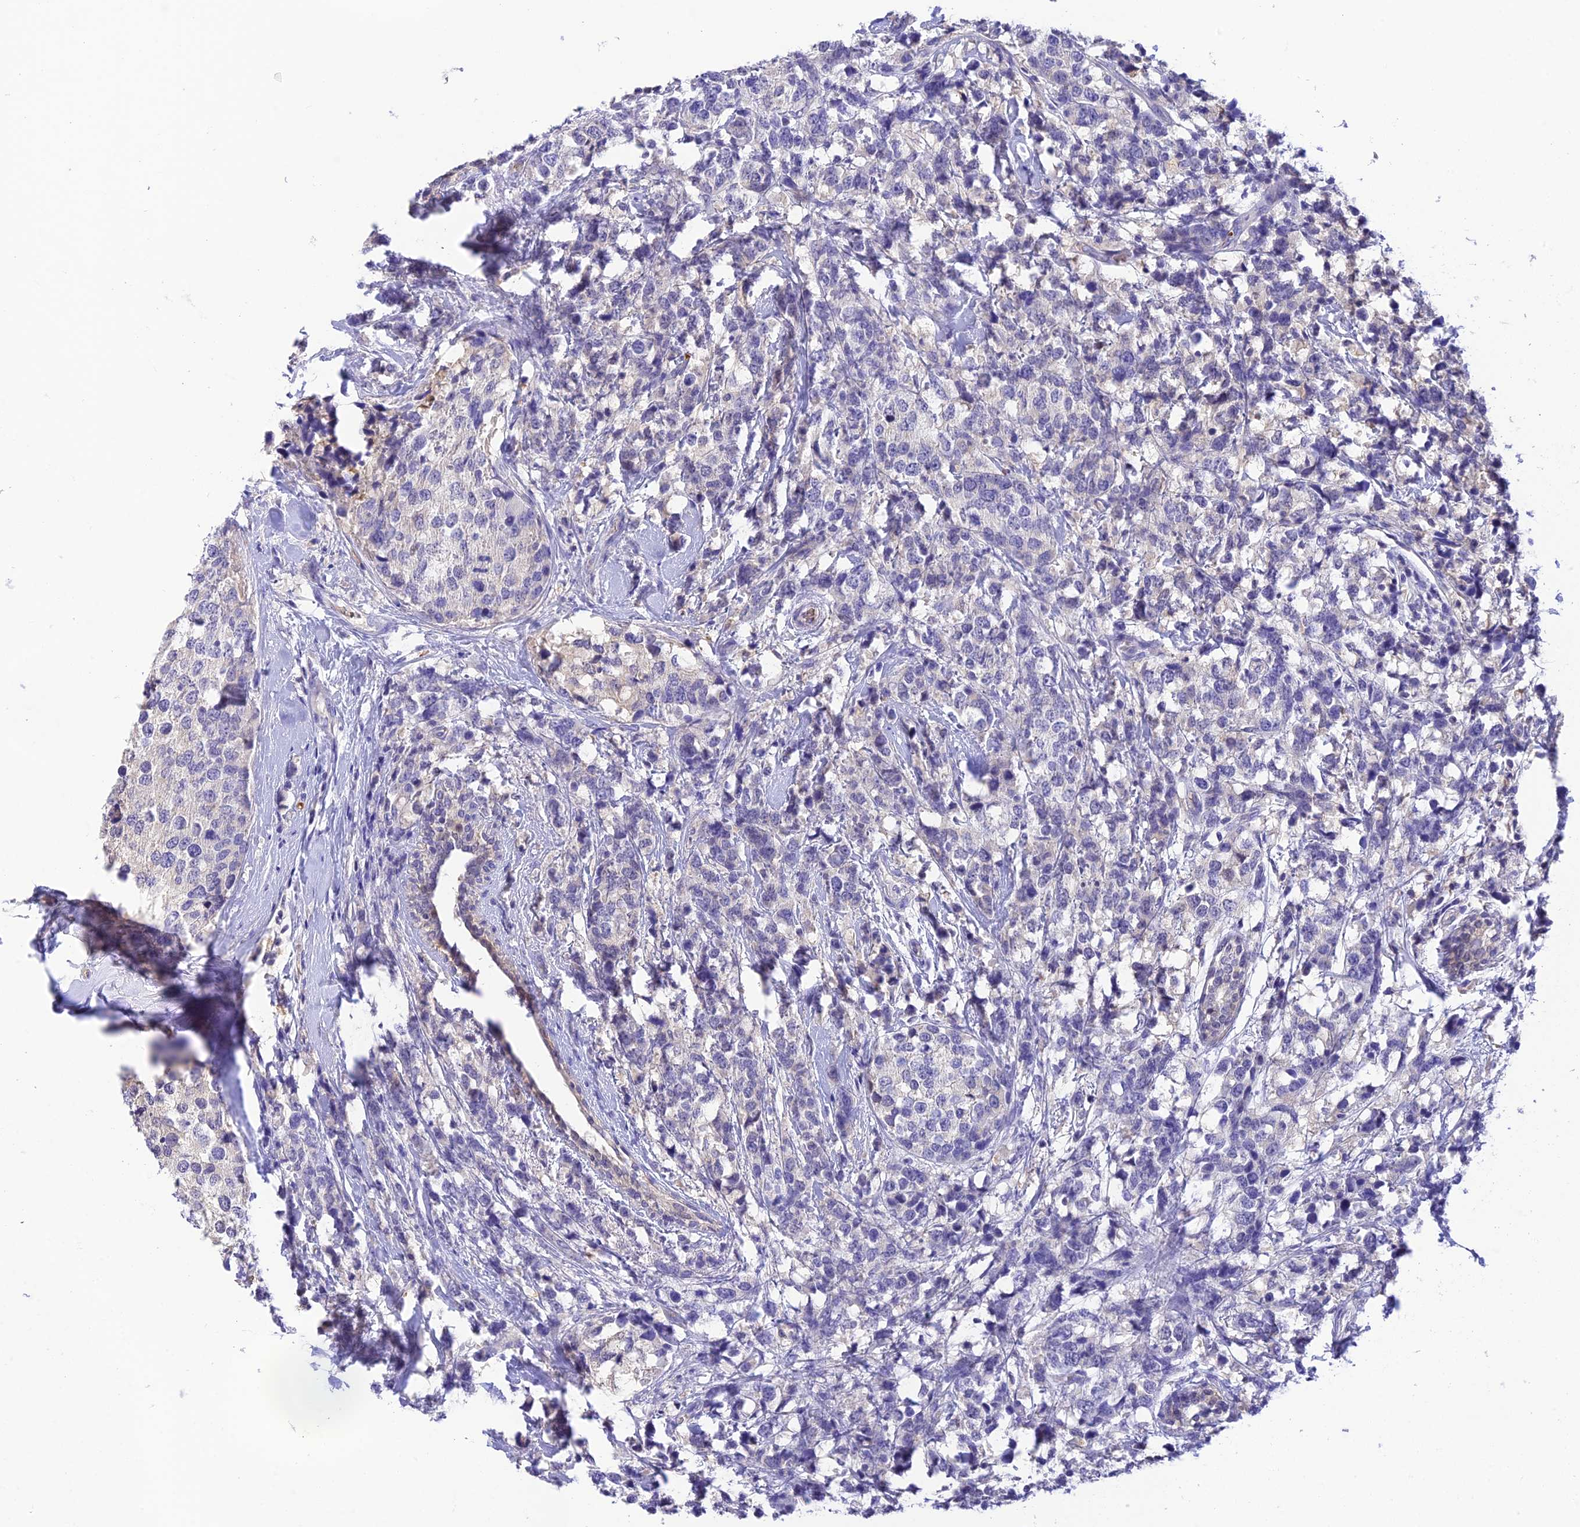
{"staining": {"intensity": "negative", "quantity": "none", "location": "none"}, "tissue": "breast cancer", "cell_type": "Tumor cells", "image_type": "cancer", "snomed": [{"axis": "morphology", "description": "Lobular carcinoma"}, {"axis": "topography", "description": "Breast"}], "caption": "The micrograph shows no staining of tumor cells in breast cancer (lobular carcinoma).", "gene": "HDHD2", "patient": {"sex": "female", "age": 59}}